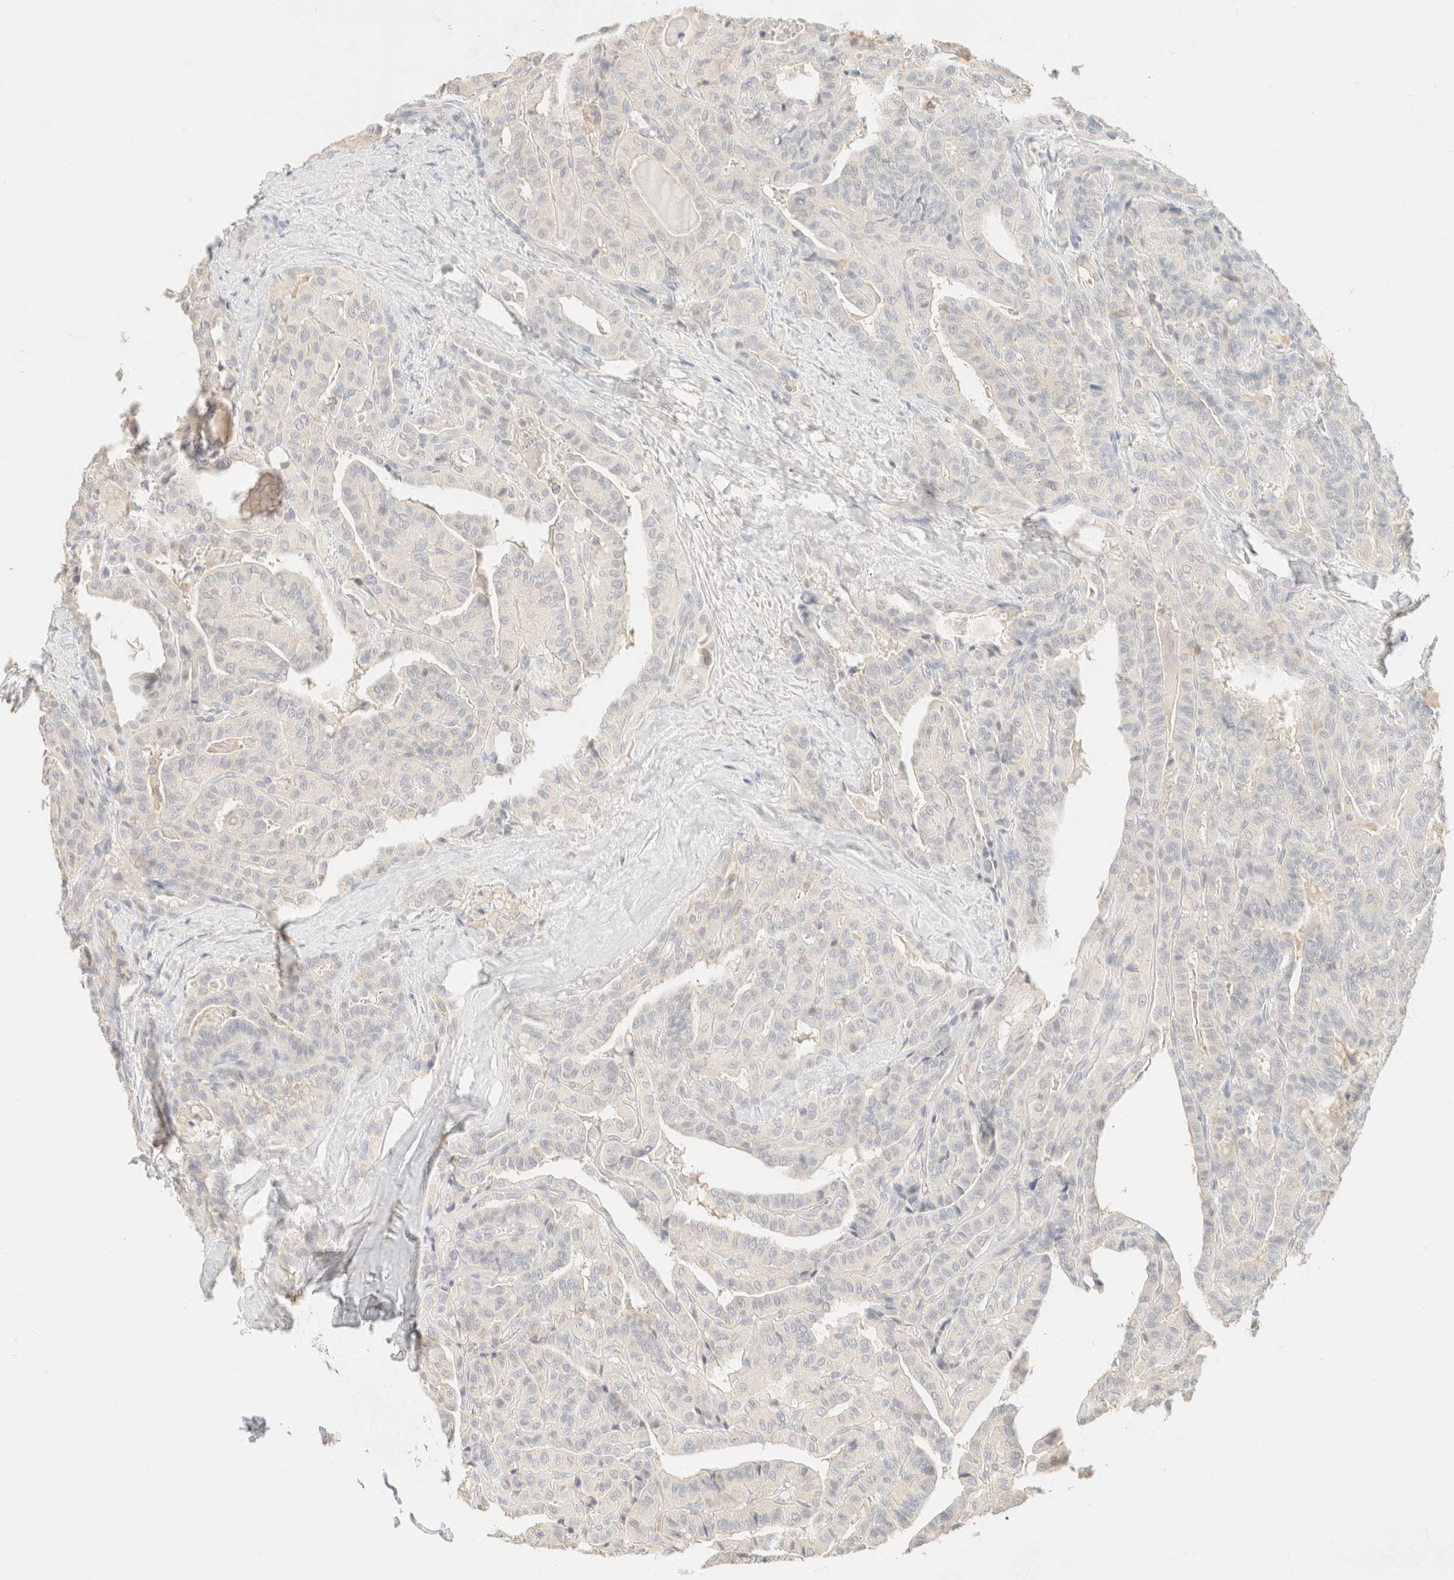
{"staining": {"intensity": "negative", "quantity": "none", "location": "none"}, "tissue": "thyroid cancer", "cell_type": "Tumor cells", "image_type": "cancer", "snomed": [{"axis": "morphology", "description": "Papillary adenocarcinoma, NOS"}, {"axis": "topography", "description": "Thyroid gland"}], "caption": "This is a image of immunohistochemistry staining of thyroid cancer, which shows no expression in tumor cells.", "gene": "TIMD4", "patient": {"sex": "male", "age": 77}}